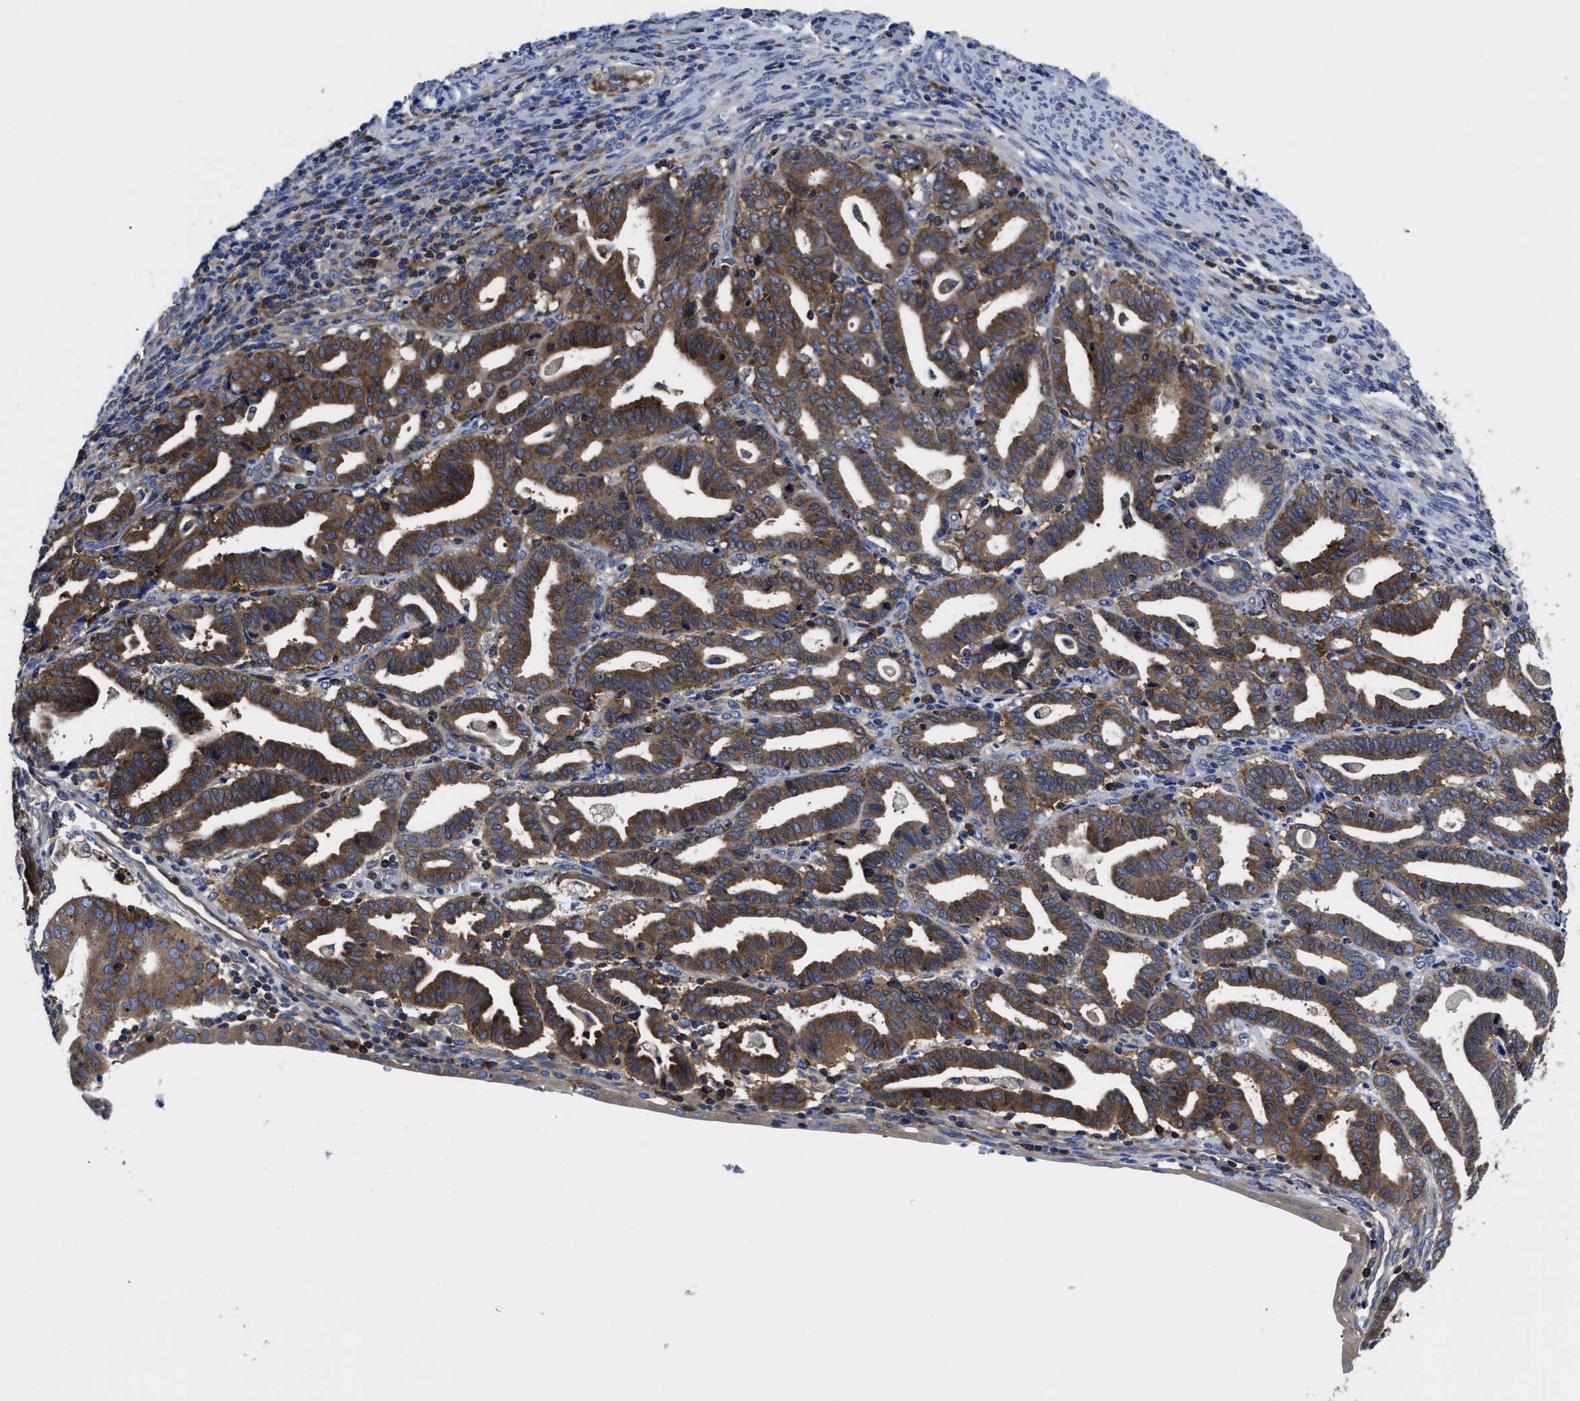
{"staining": {"intensity": "strong", "quantity": ">75%", "location": "cytoplasmic/membranous"}, "tissue": "endometrial cancer", "cell_type": "Tumor cells", "image_type": "cancer", "snomed": [{"axis": "morphology", "description": "Adenocarcinoma, NOS"}, {"axis": "topography", "description": "Uterus"}], "caption": "This photomicrograph displays immunohistochemistry staining of endometrial cancer (adenocarcinoma), with high strong cytoplasmic/membranous expression in about >75% of tumor cells.", "gene": "YARS1", "patient": {"sex": "female", "age": 83}}